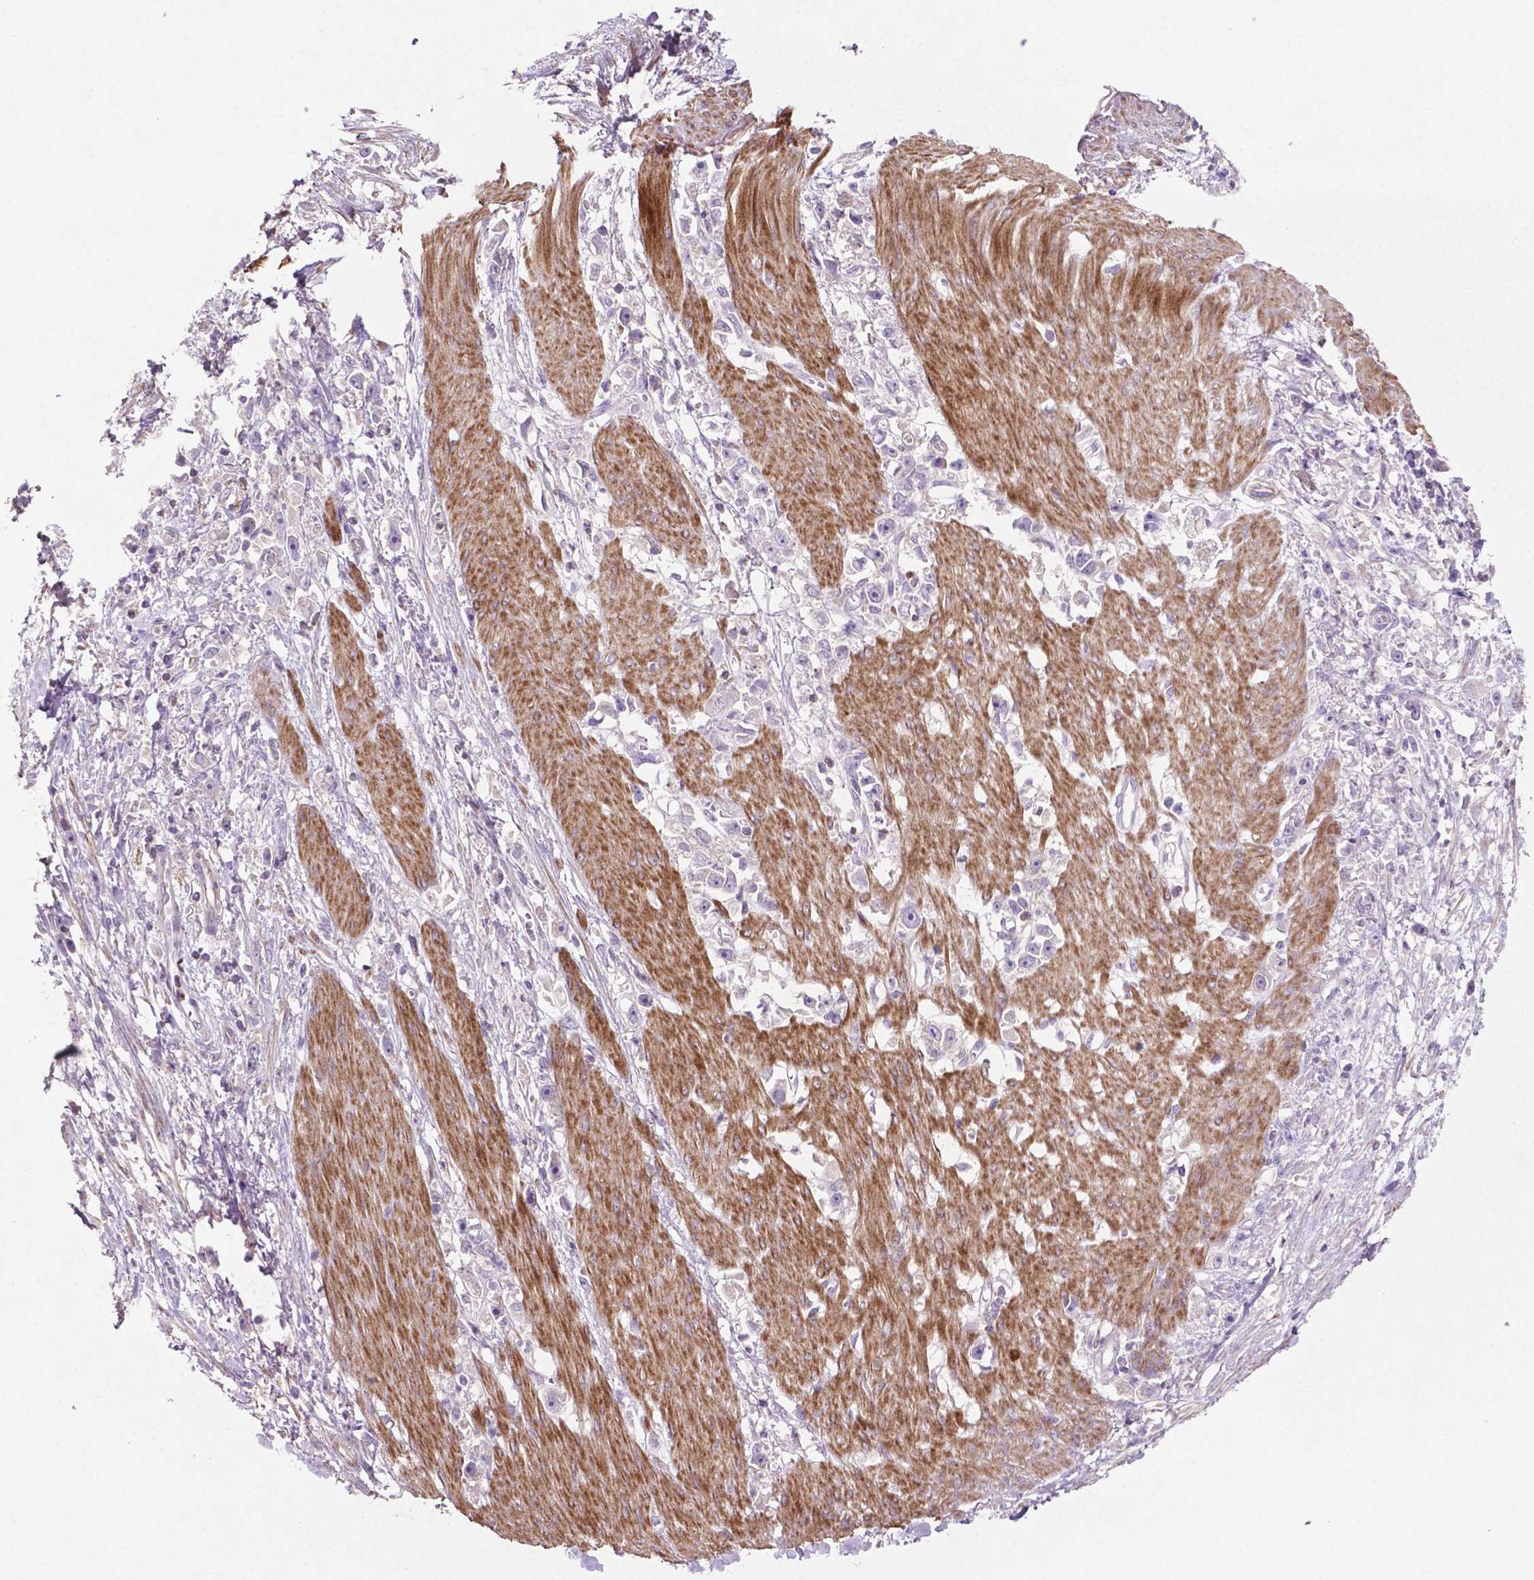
{"staining": {"intensity": "negative", "quantity": "none", "location": "none"}, "tissue": "stomach cancer", "cell_type": "Tumor cells", "image_type": "cancer", "snomed": [{"axis": "morphology", "description": "Adenocarcinoma, NOS"}, {"axis": "topography", "description": "Stomach"}], "caption": "Tumor cells show no significant protein staining in stomach cancer. The staining was performed using DAB (3,3'-diaminobenzidine) to visualize the protein expression in brown, while the nuclei were stained in blue with hematoxylin (Magnification: 20x).", "gene": "BMP4", "patient": {"sex": "female", "age": 59}}